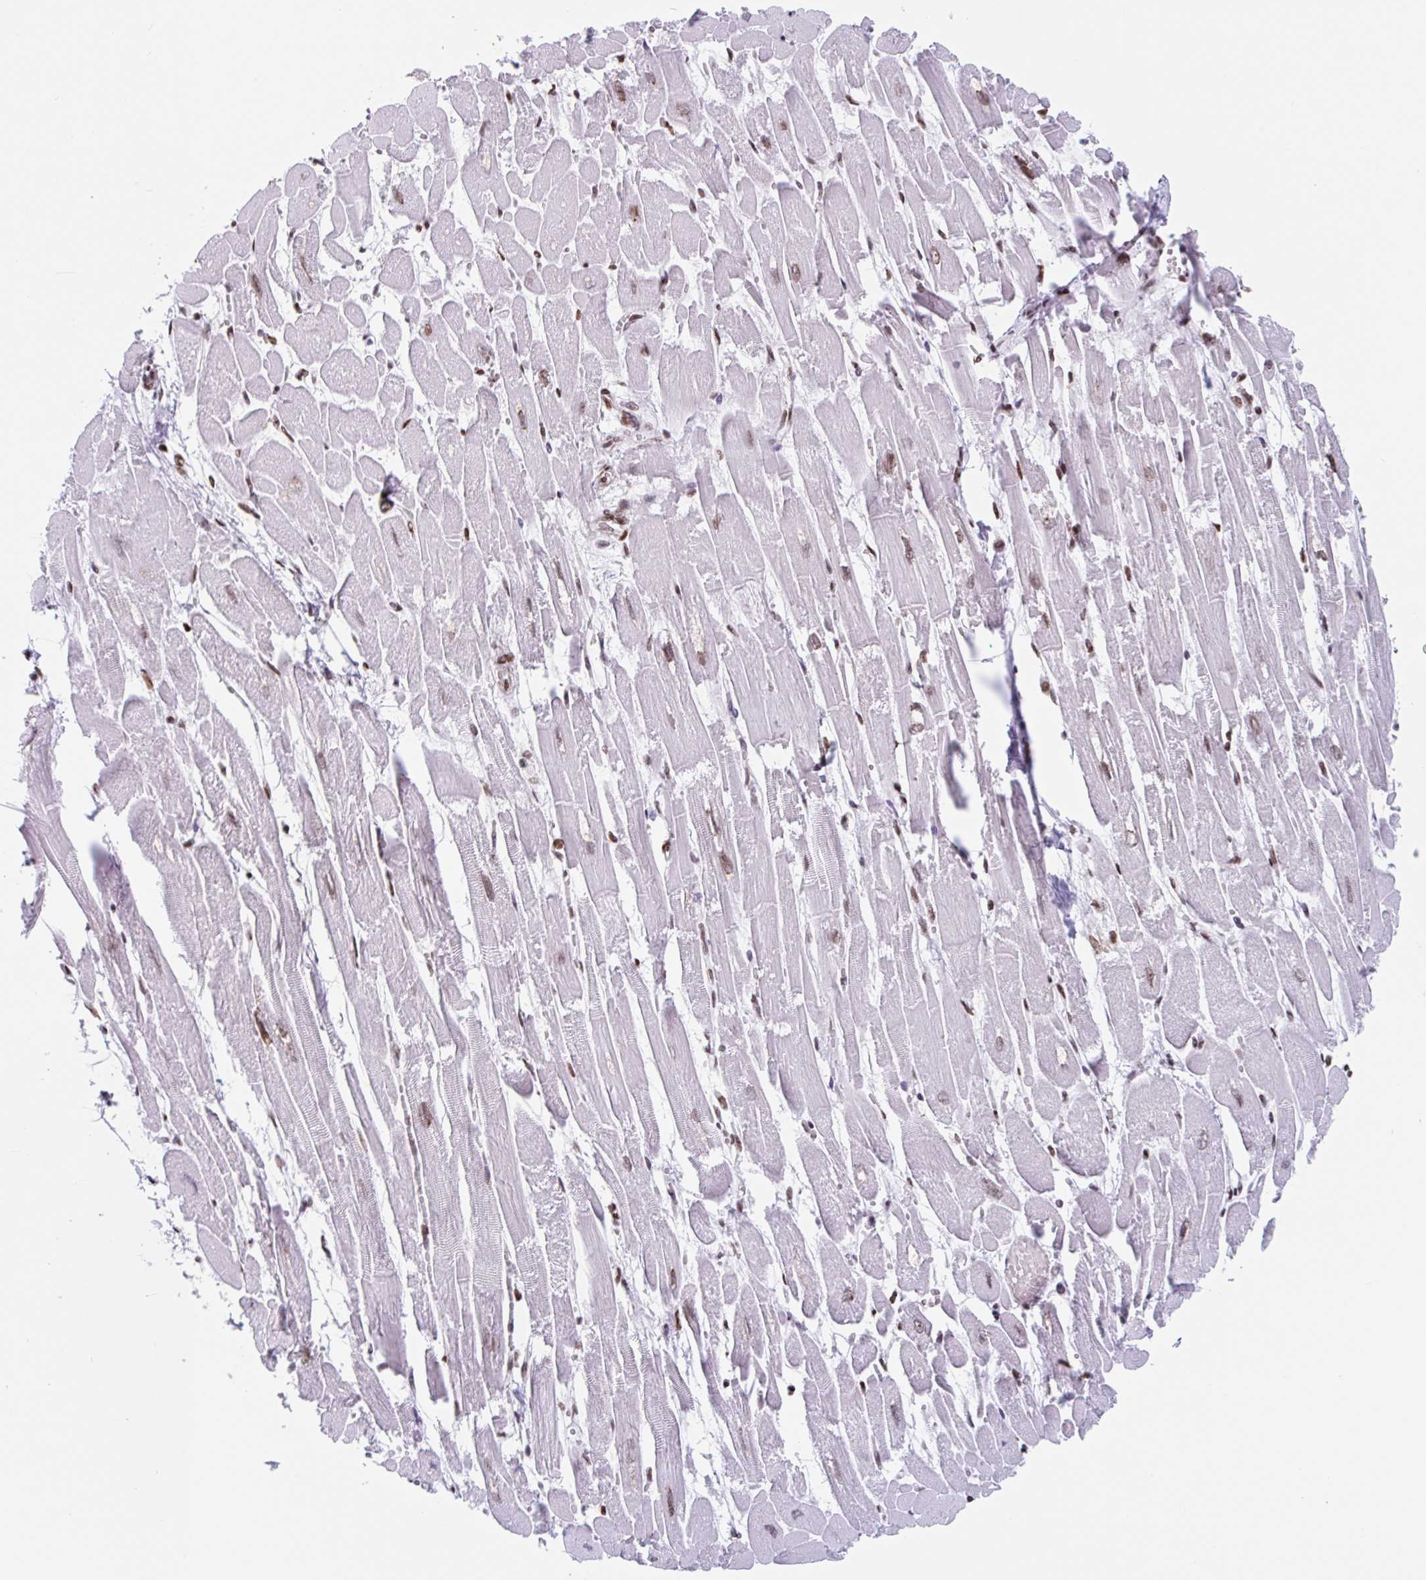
{"staining": {"intensity": "moderate", "quantity": ">75%", "location": "nuclear"}, "tissue": "heart muscle", "cell_type": "Cardiomyocytes", "image_type": "normal", "snomed": [{"axis": "morphology", "description": "Normal tissue, NOS"}, {"axis": "topography", "description": "Heart"}], "caption": "Protein staining of benign heart muscle displays moderate nuclear staining in about >75% of cardiomyocytes.", "gene": "NOL6", "patient": {"sex": "female", "age": 52}}